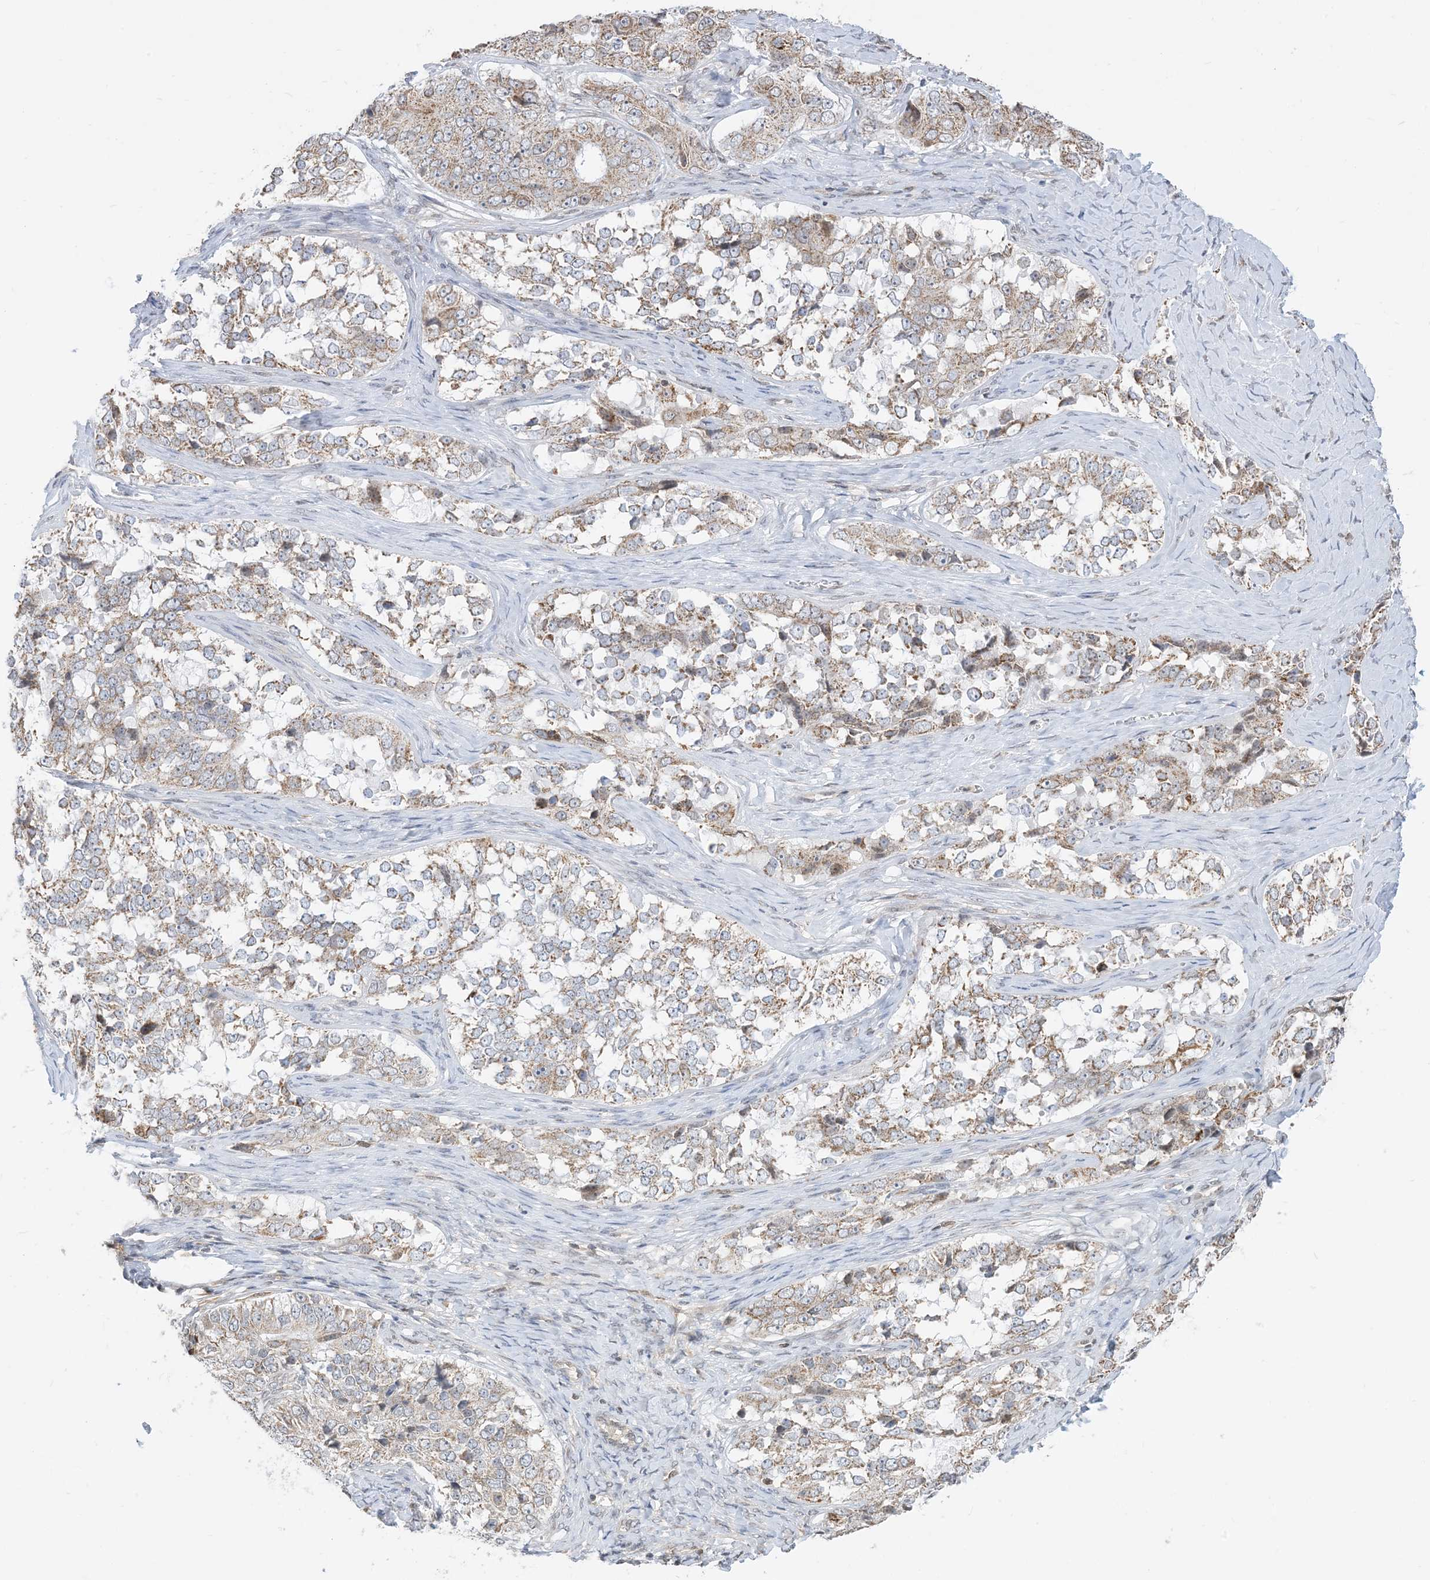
{"staining": {"intensity": "weak", "quantity": ">75%", "location": "cytoplasmic/membranous"}, "tissue": "ovarian cancer", "cell_type": "Tumor cells", "image_type": "cancer", "snomed": [{"axis": "morphology", "description": "Carcinoma, endometroid"}, {"axis": "topography", "description": "Ovary"}], "caption": "Human ovarian cancer (endometroid carcinoma) stained with a brown dye demonstrates weak cytoplasmic/membranous positive expression in approximately >75% of tumor cells.", "gene": "CASP4", "patient": {"sex": "female", "age": 51}}